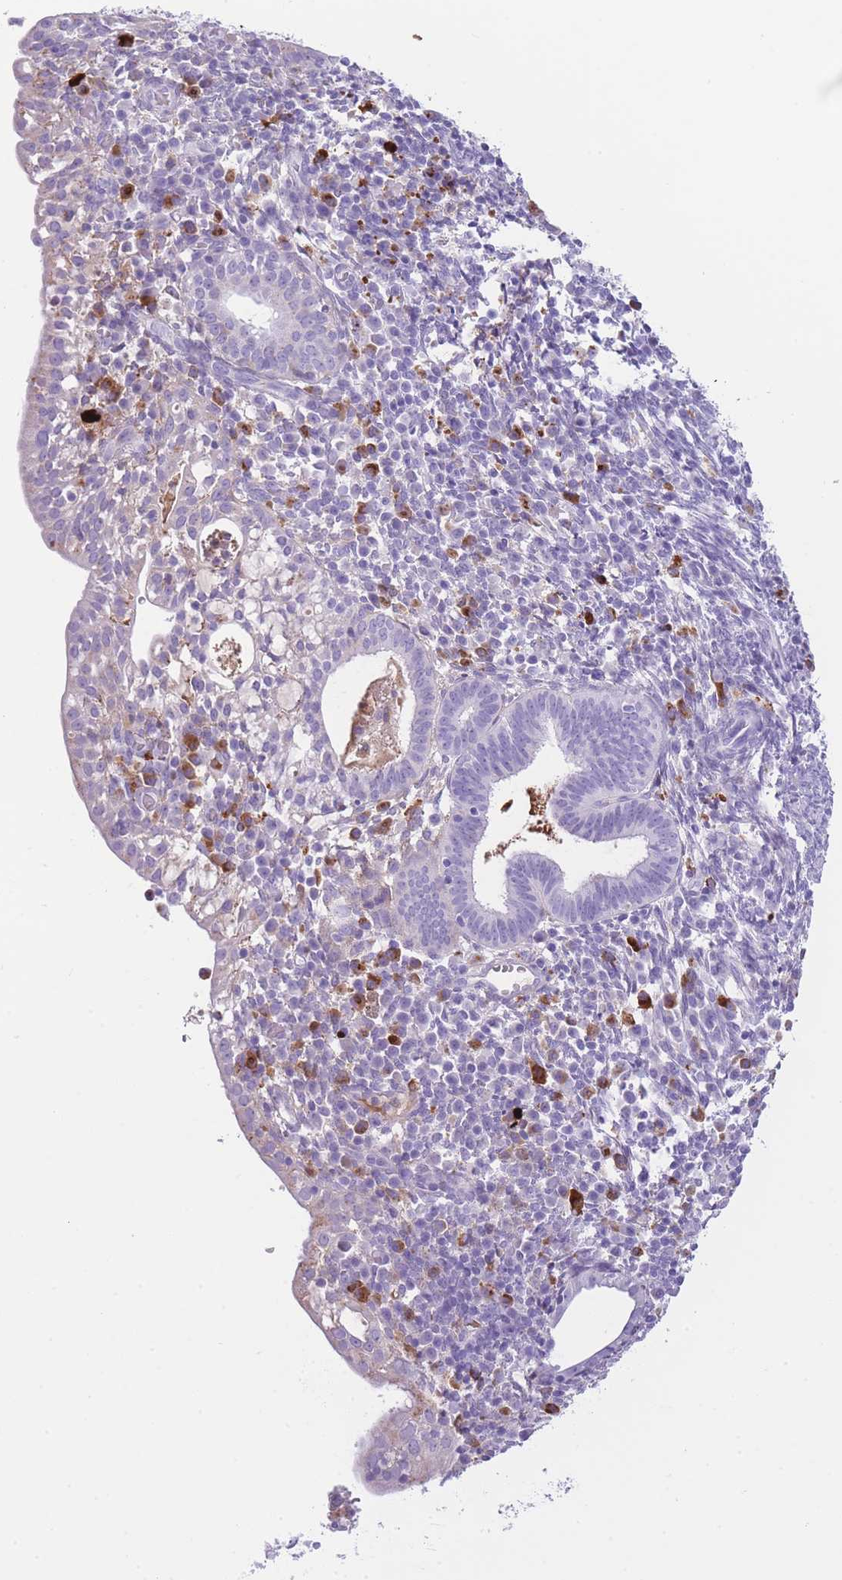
{"staining": {"intensity": "negative", "quantity": "none", "location": "none"}, "tissue": "endometrial cancer", "cell_type": "Tumor cells", "image_type": "cancer", "snomed": [{"axis": "morphology", "description": "Adenocarcinoma, NOS"}, {"axis": "topography", "description": "Uterus"}], "caption": "IHC of human endometrial cancer (adenocarcinoma) displays no staining in tumor cells.", "gene": "PLBD1", "patient": {"sex": "female", "age": 77}}